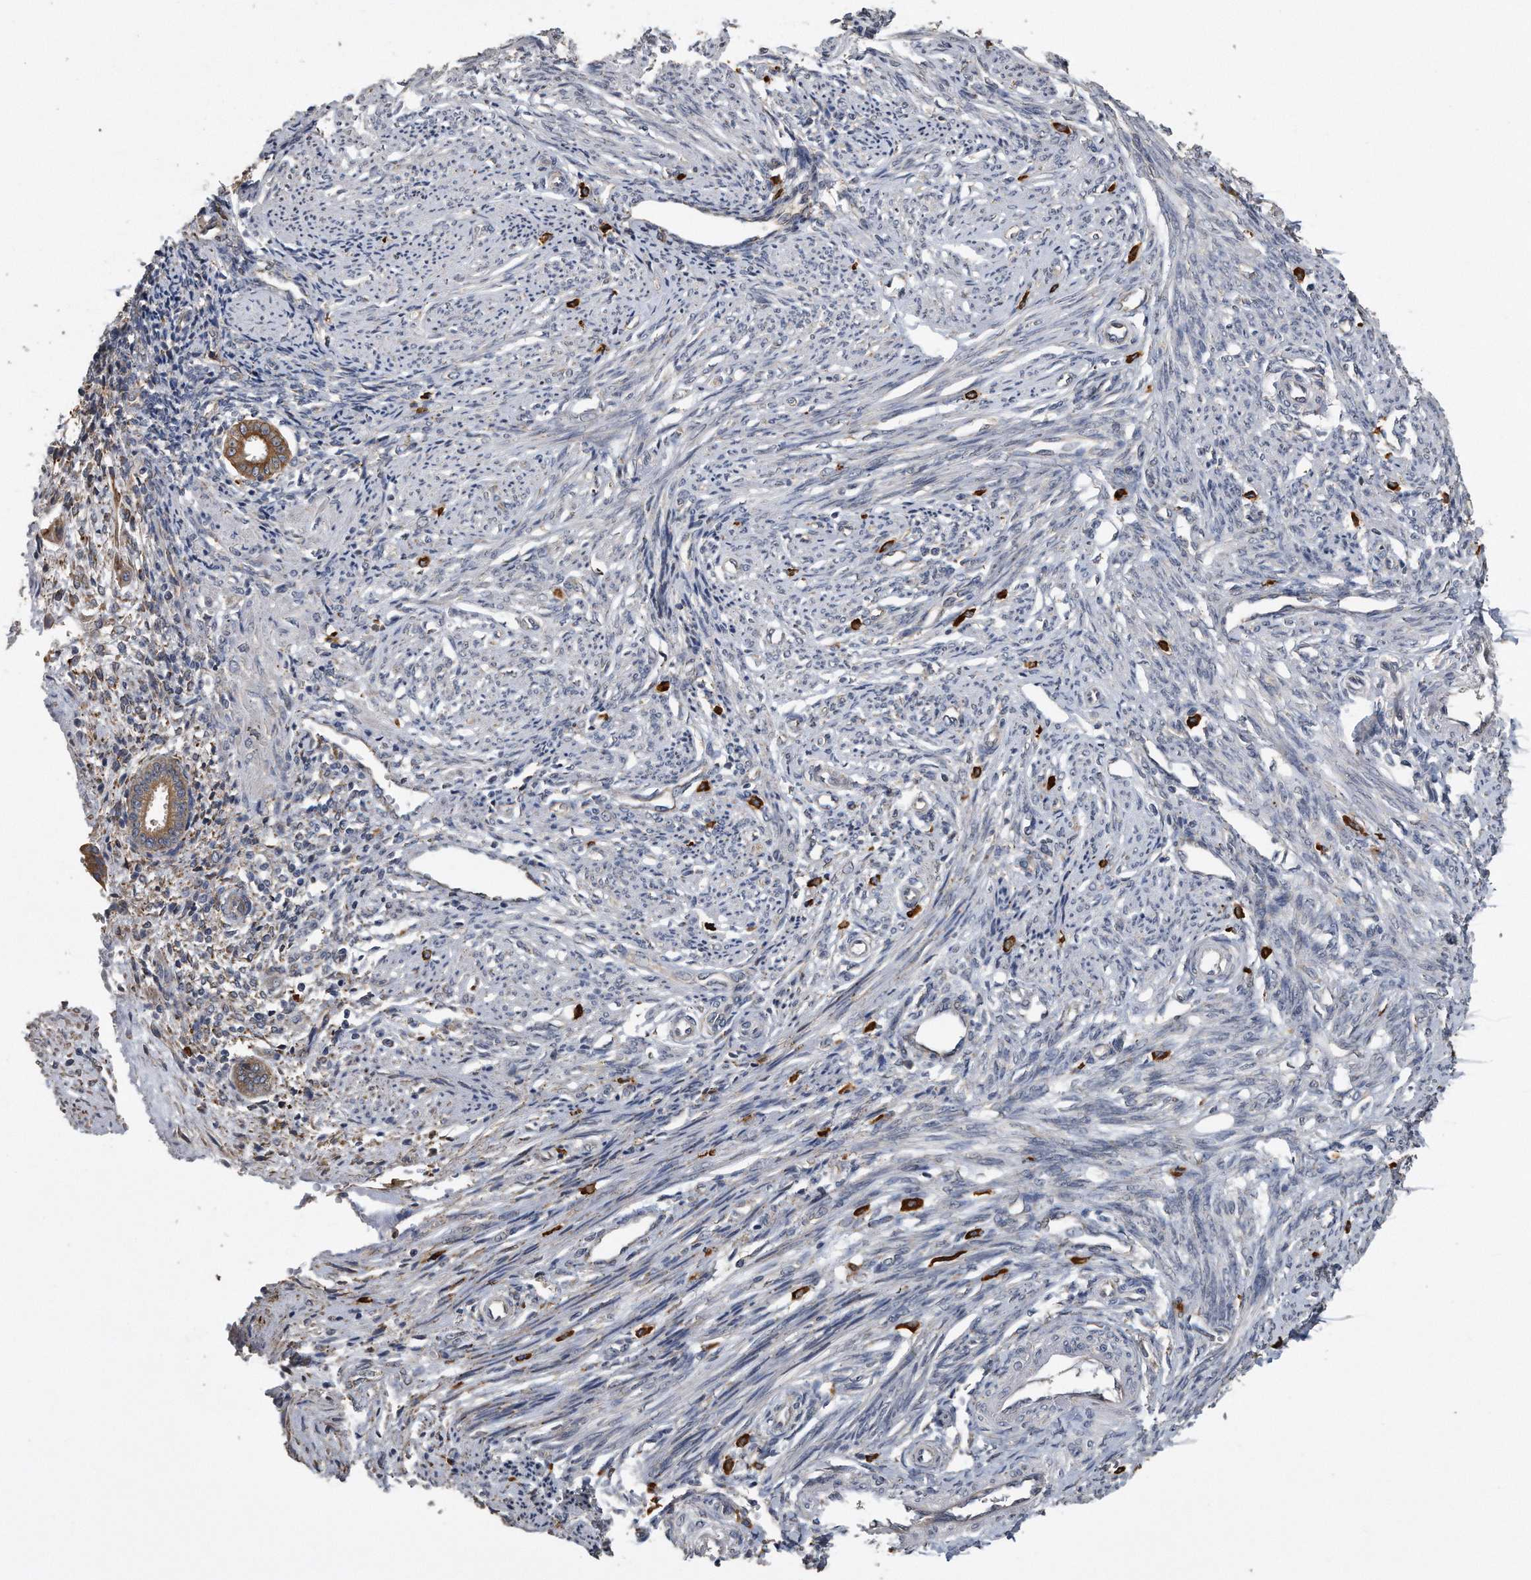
{"staining": {"intensity": "negative", "quantity": "none", "location": "none"}, "tissue": "endometrium", "cell_type": "Cells in endometrial stroma", "image_type": "normal", "snomed": [{"axis": "morphology", "description": "Normal tissue, NOS"}, {"axis": "topography", "description": "Endometrium"}], "caption": "Immunohistochemical staining of benign endometrium demonstrates no significant expression in cells in endometrial stroma.", "gene": "PCLO", "patient": {"sex": "female", "age": 56}}